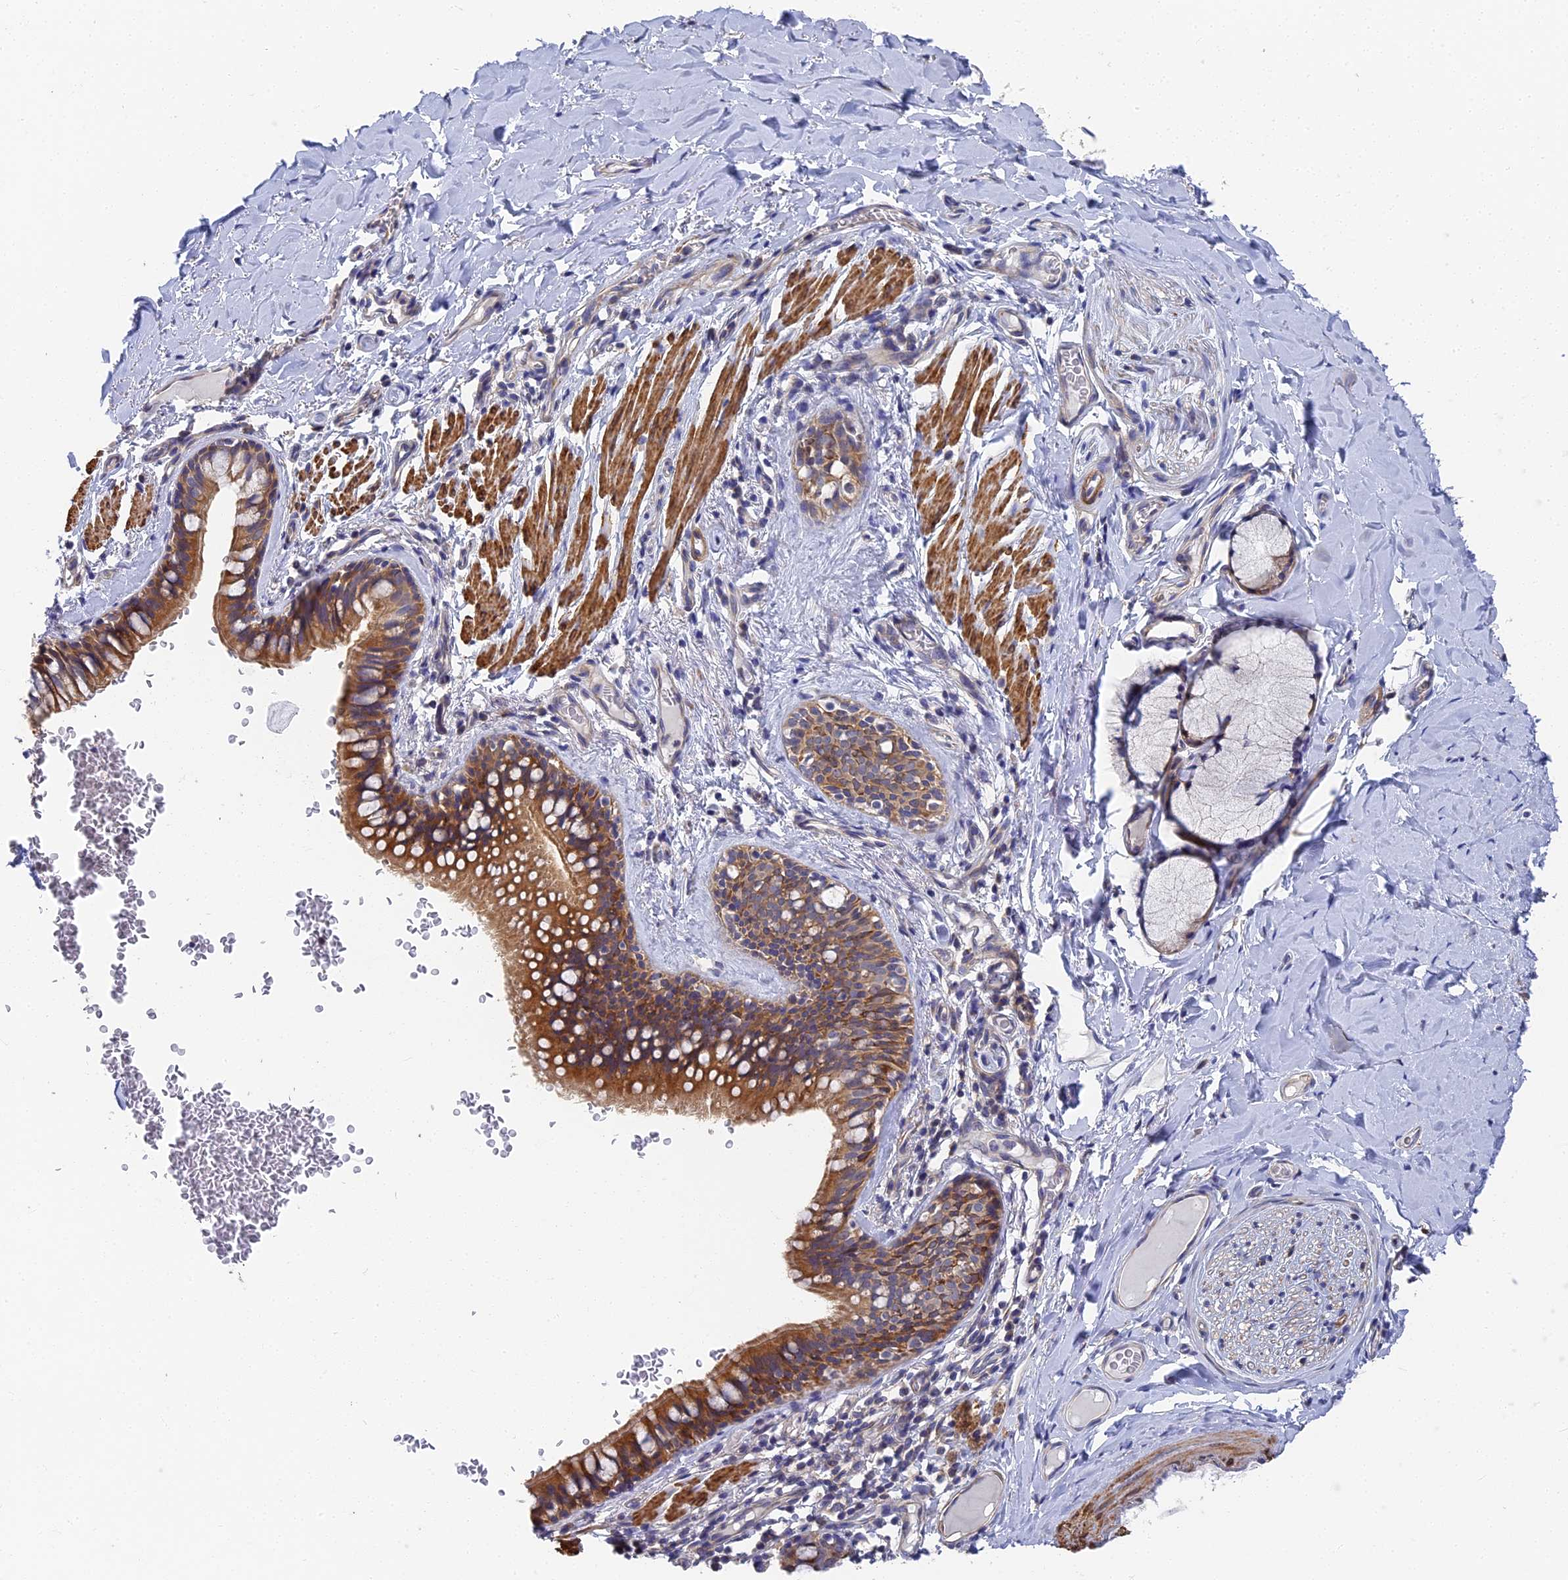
{"staining": {"intensity": "moderate", "quantity": ">75%", "location": "cytoplasmic/membranous"}, "tissue": "bronchus", "cell_type": "Respiratory epithelial cells", "image_type": "normal", "snomed": [{"axis": "morphology", "description": "Normal tissue, NOS"}, {"axis": "topography", "description": "Cartilage tissue"}, {"axis": "topography", "description": "Bronchus"}], "caption": "Protein analysis of normal bronchus exhibits moderate cytoplasmic/membranous staining in about >75% of respiratory epithelial cells.", "gene": "CCDC113", "patient": {"sex": "female", "age": 36}}